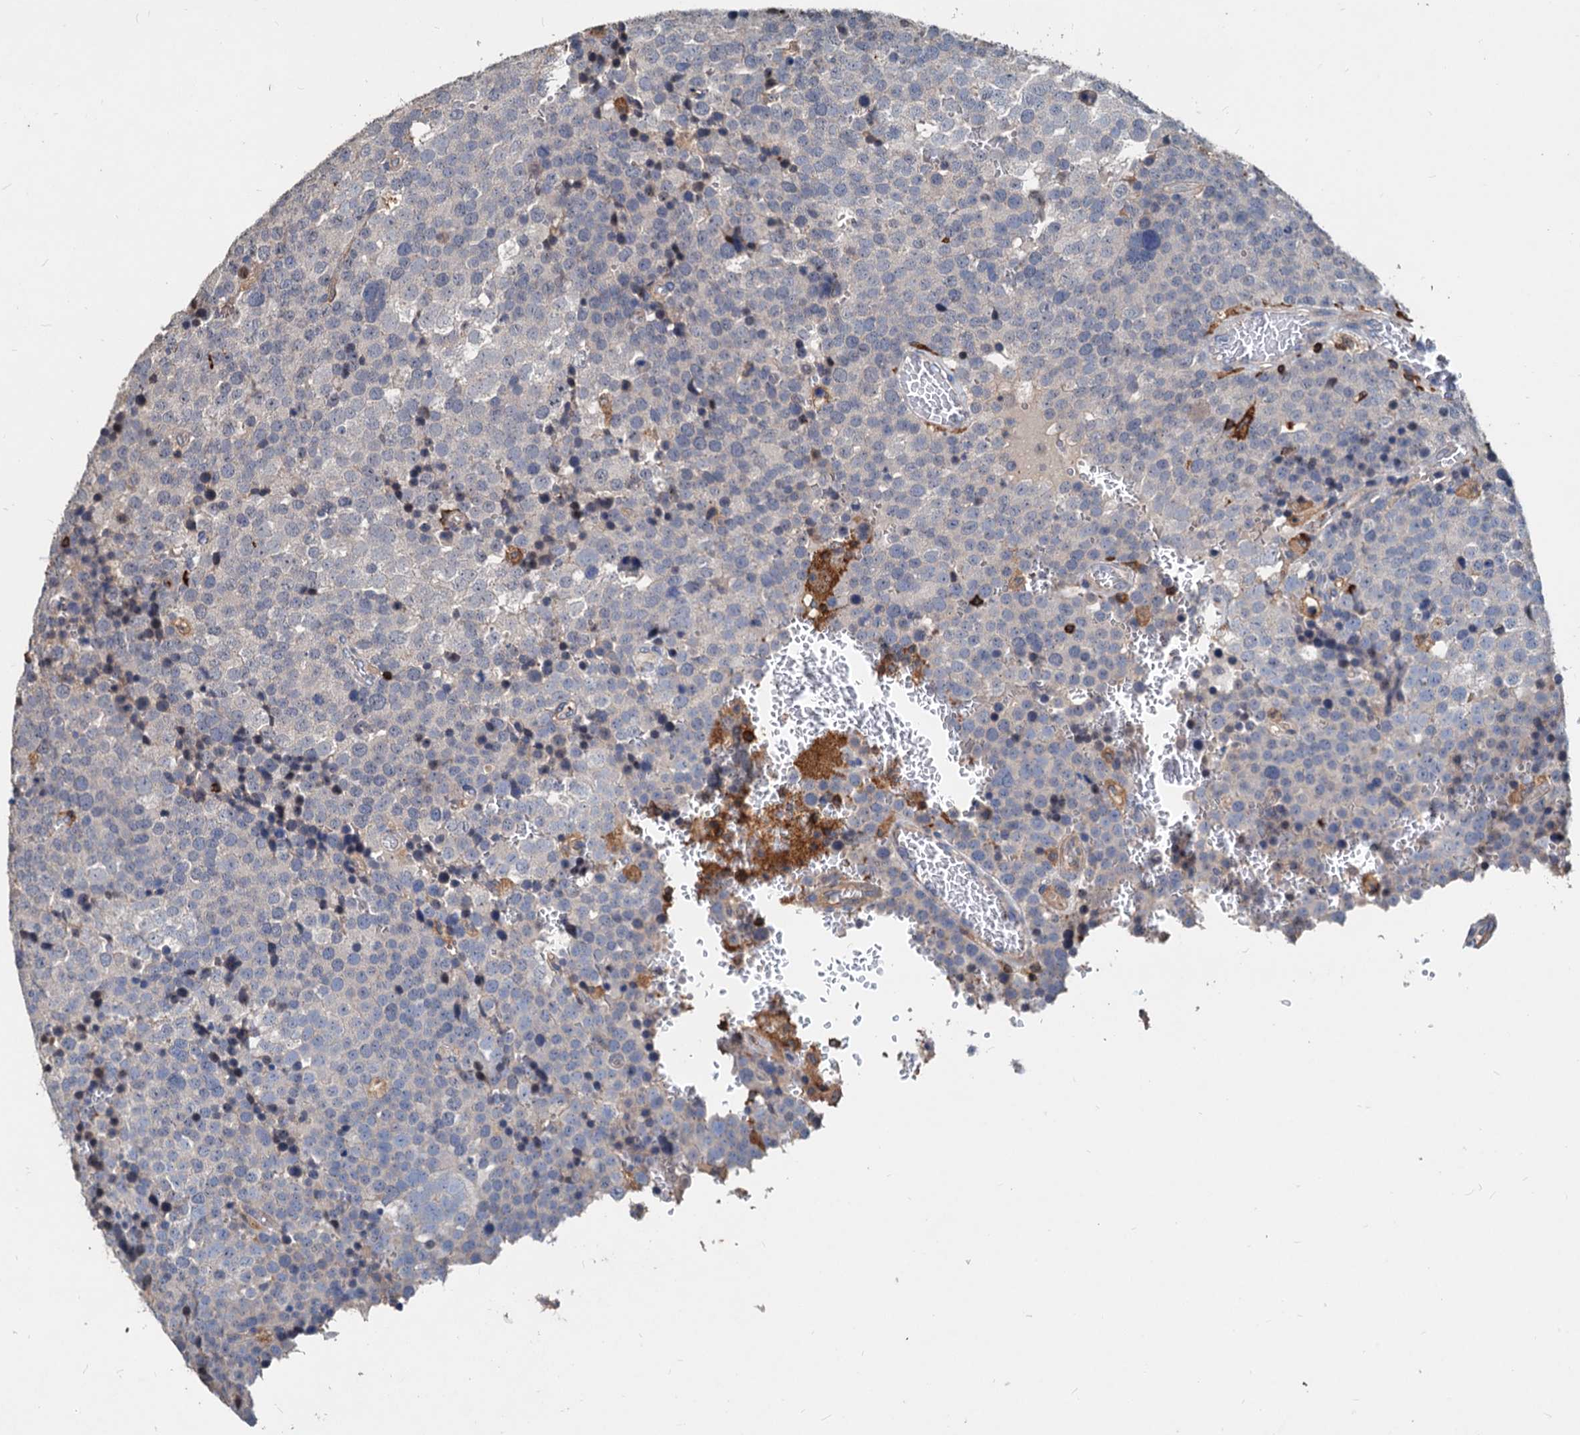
{"staining": {"intensity": "negative", "quantity": "none", "location": "none"}, "tissue": "testis cancer", "cell_type": "Tumor cells", "image_type": "cancer", "snomed": [{"axis": "morphology", "description": "Seminoma, NOS"}, {"axis": "topography", "description": "Testis"}], "caption": "Tumor cells show no significant staining in testis cancer (seminoma). (DAB (3,3'-diaminobenzidine) immunohistochemistry visualized using brightfield microscopy, high magnification).", "gene": "LCP2", "patient": {"sex": "male", "age": 71}}